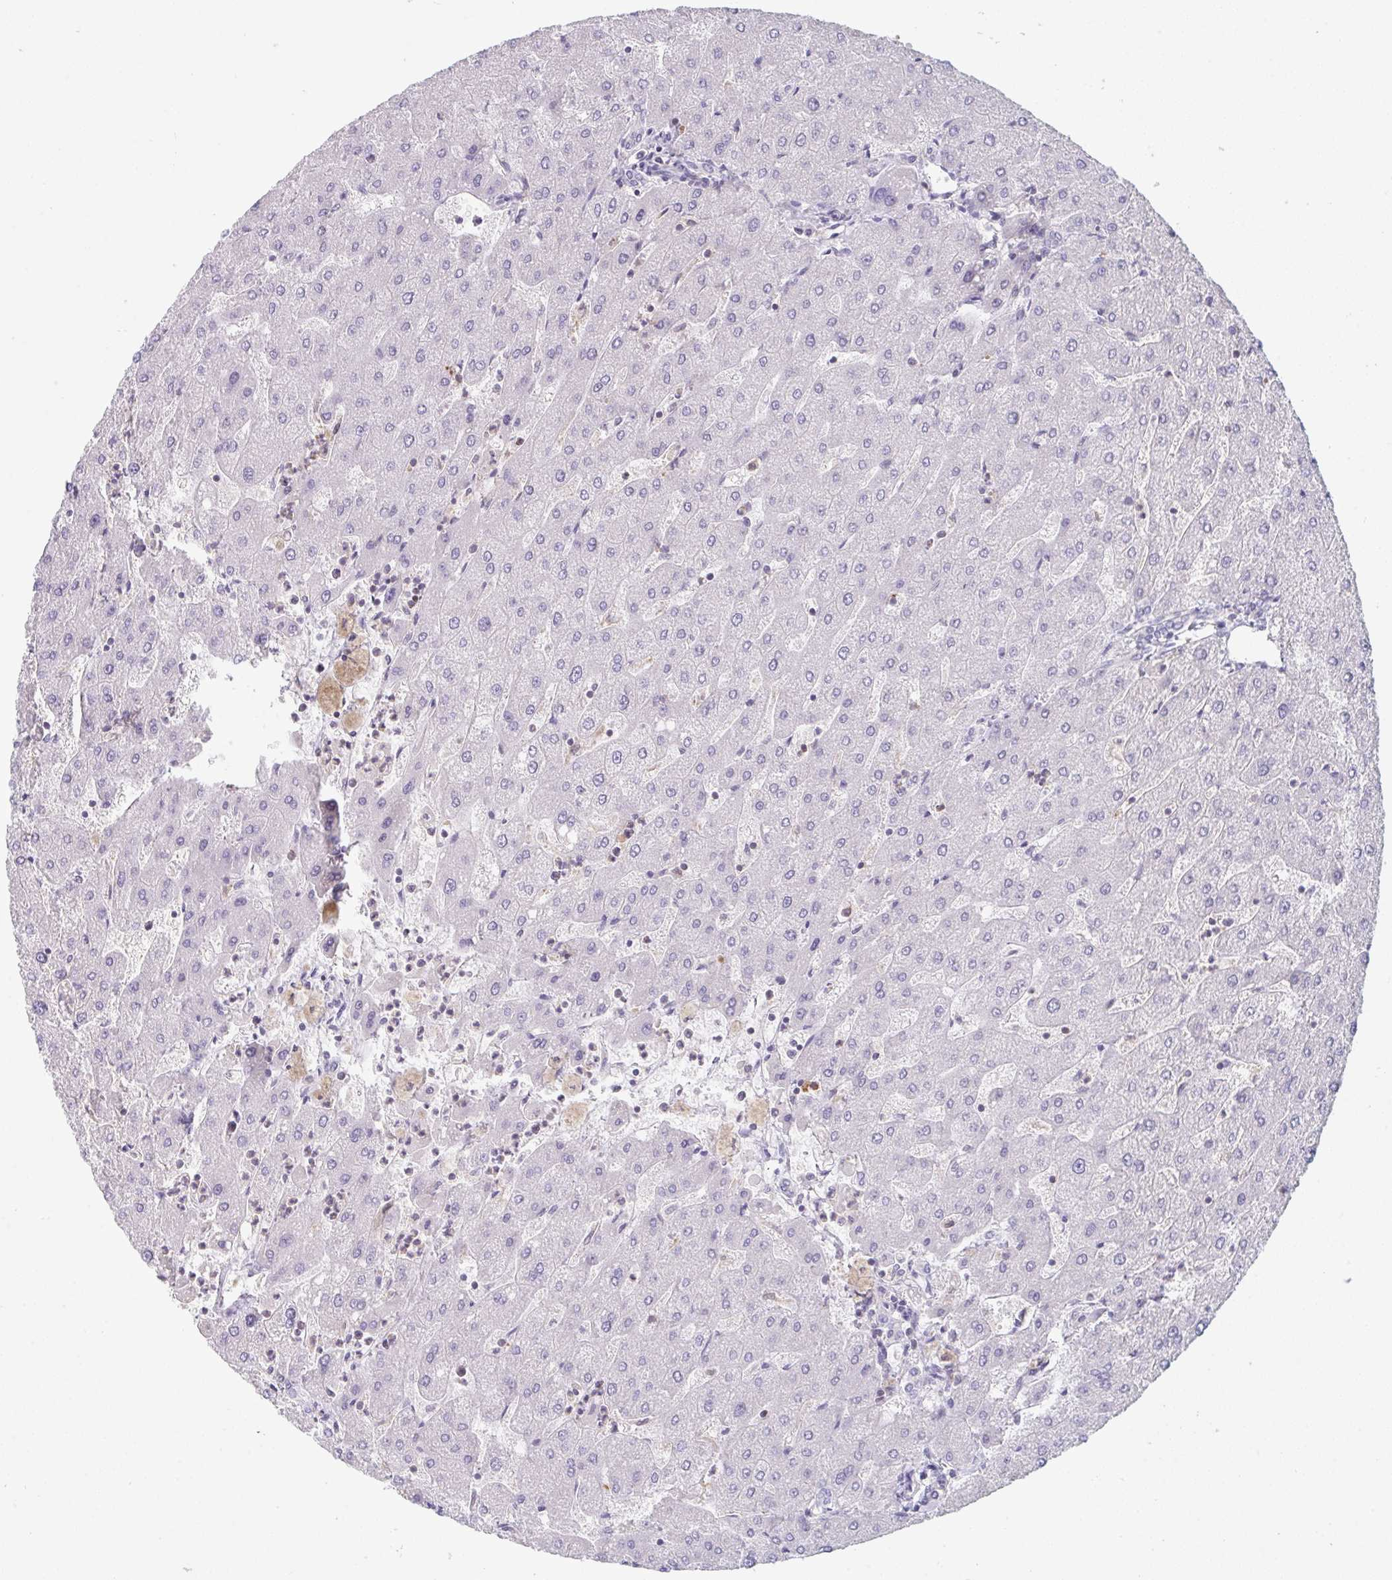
{"staining": {"intensity": "negative", "quantity": "none", "location": "none"}, "tissue": "liver", "cell_type": "Cholangiocytes", "image_type": "normal", "snomed": [{"axis": "morphology", "description": "Normal tissue, NOS"}, {"axis": "topography", "description": "Liver"}], "caption": "Immunohistochemistry (IHC) histopathology image of benign liver stained for a protein (brown), which displays no expression in cholangiocytes.", "gene": "DISP2", "patient": {"sex": "male", "age": 67}}